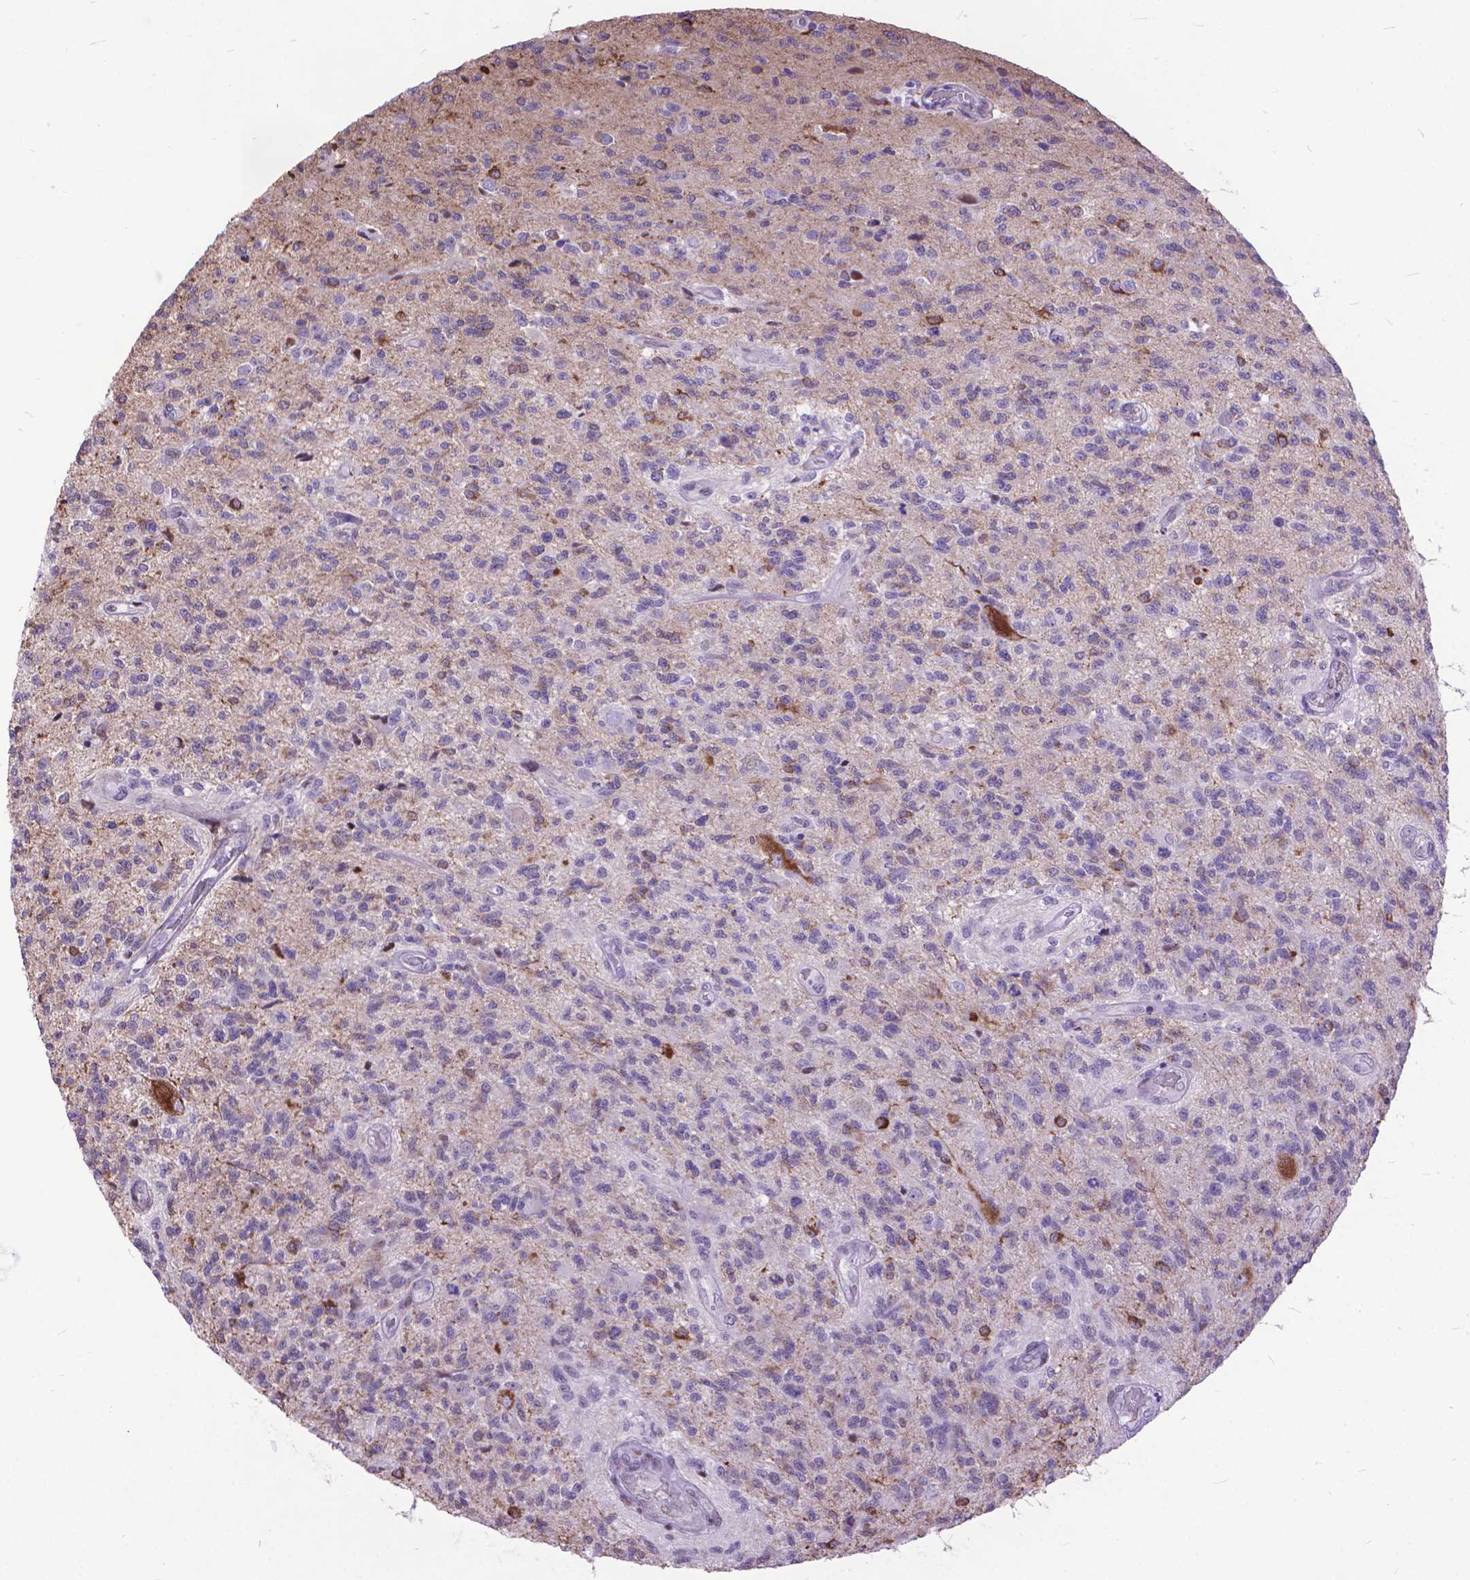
{"staining": {"intensity": "strong", "quantity": "<25%", "location": "cytoplasmic/membranous"}, "tissue": "glioma", "cell_type": "Tumor cells", "image_type": "cancer", "snomed": [{"axis": "morphology", "description": "Glioma, malignant, High grade"}, {"axis": "topography", "description": "Brain"}], "caption": "The histopathology image demonstrates a brown stain indicating the presence of a protein in the cytoplasmic/membranous of tumor cells in glioma. (Brightfield microscopy of DAB IHC at high magnification).", "gene": "POLE4", "patient": {"sex": "male", "age": 56}}